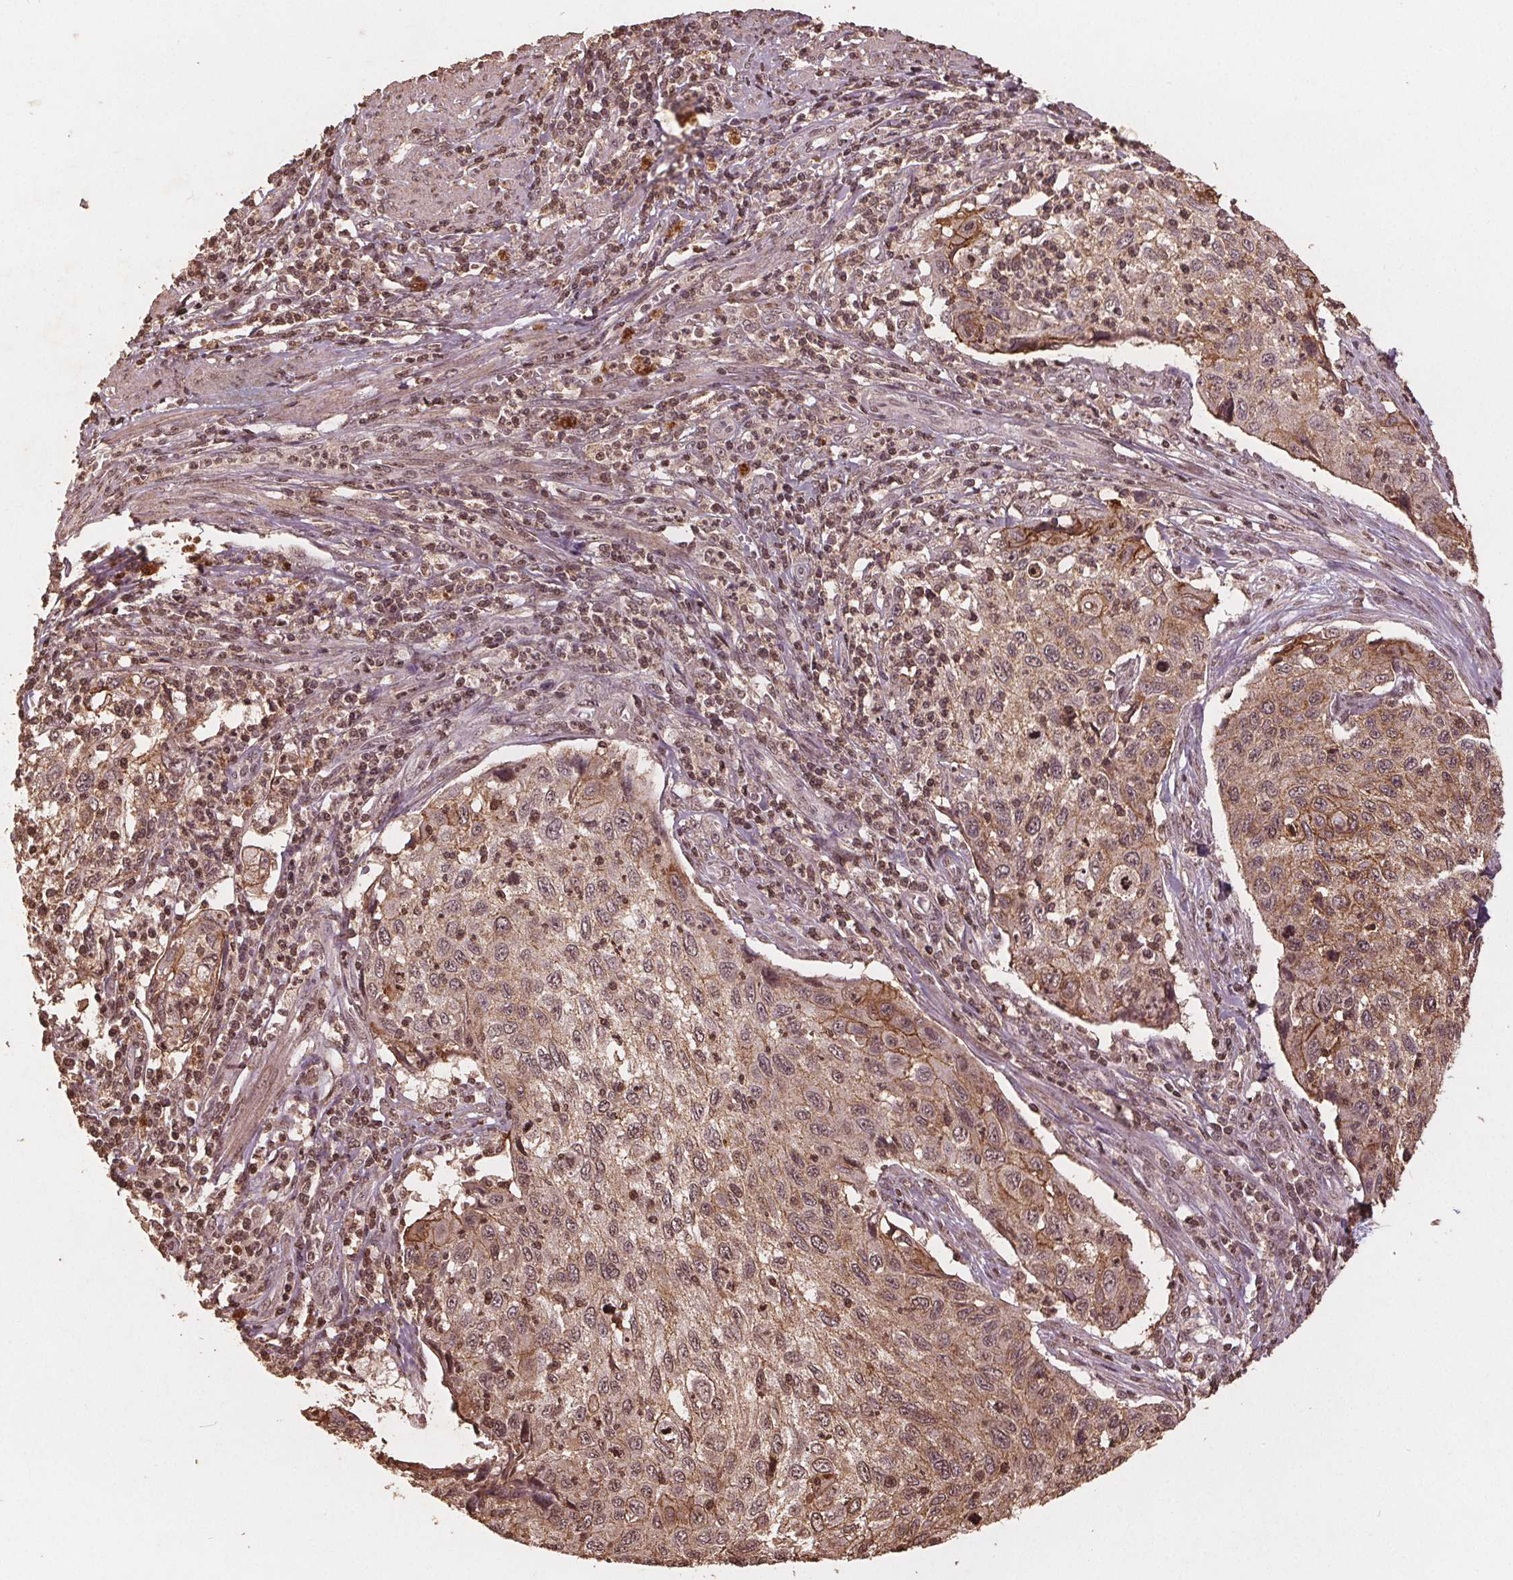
{"staining": {"intensity": "moderate", "quantity": ">75%", "location": "cytoplasmic/membranous"}, "tissue": "cervical cancer", "cell_type": "Tumor cells", "image_type": "cancer", "snomed": [{"axis": "morphology", "description": "Squamous cell carcinoma, NOS"}, {"axis": "topography", "description": "Cervix"}], "caption": "Protein positivity by immunohistochemistry (IHC) reveals moderate cytoplasmic/membranous positivity in about >75% of tumor cells in cervical squamous cell carcinoma.", "gene": "DSG3", "patient": {"sex": "female", "age": 70}}